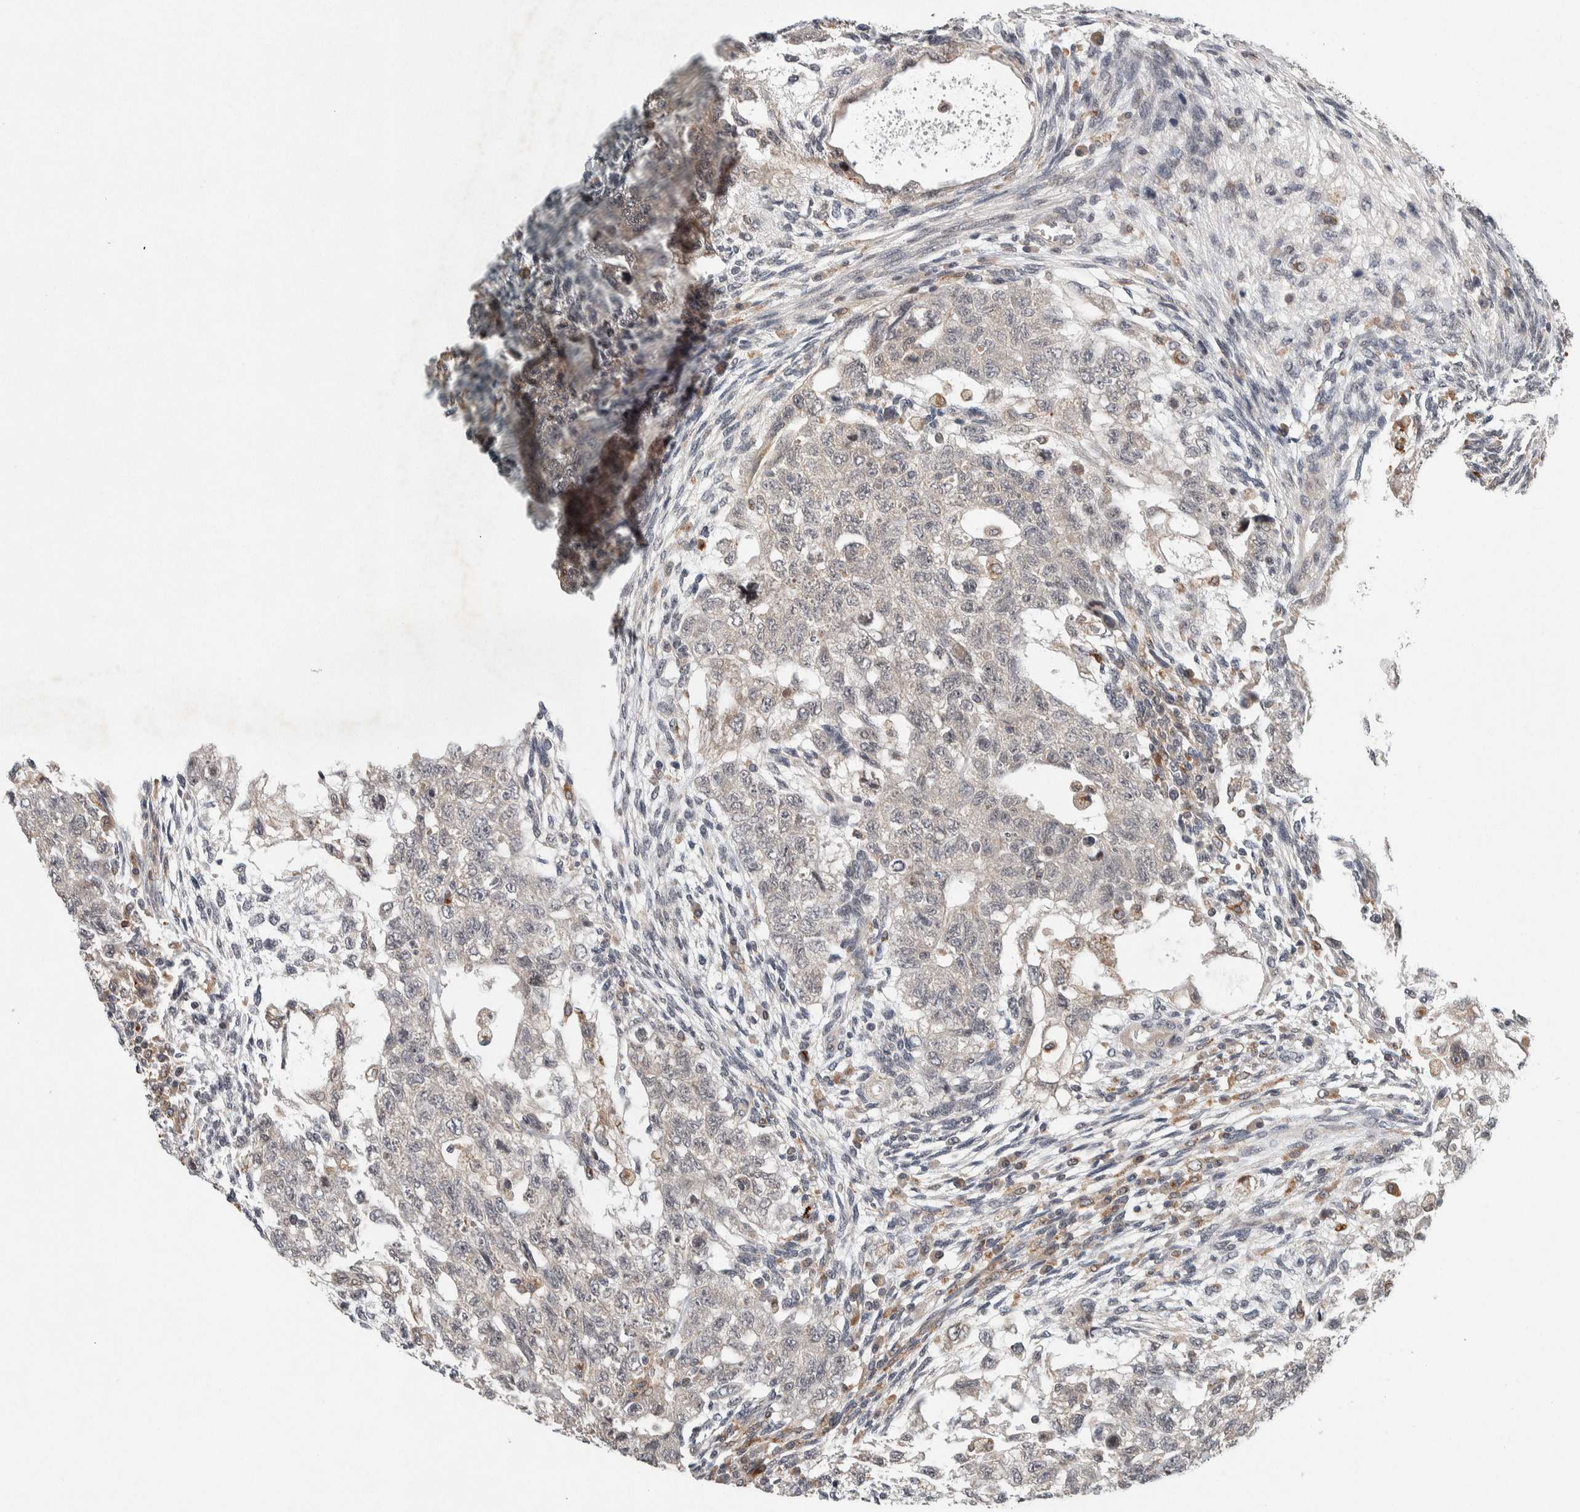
{"staining": {"intensity": "negative", "quantity": "none", "location": "none"}, "tissue": "testis cancer", "cell_type": "Tumor cells", "image_type": "cancer", "snomed": [{"axis": "morphology", "description": "Normal tissue, NOS"}, {"axis": "morphology", "description": "Carcinoma, Embryonal, NOS"}, {"axis": "topography", "description": "Testis"}], "caption": "High power microscopy micrograph of an IHC histopathology image of testis embryonal carcinoma, revealing no significant expression in tumor cells. The staining was performed using DAB to visualize the protein expression in brown, while the nuclei were stained in blue with hematoxylin (Magnification: 20x).", "gene": "KCNK1", "patient": {"sex": "male", "age": 36}}